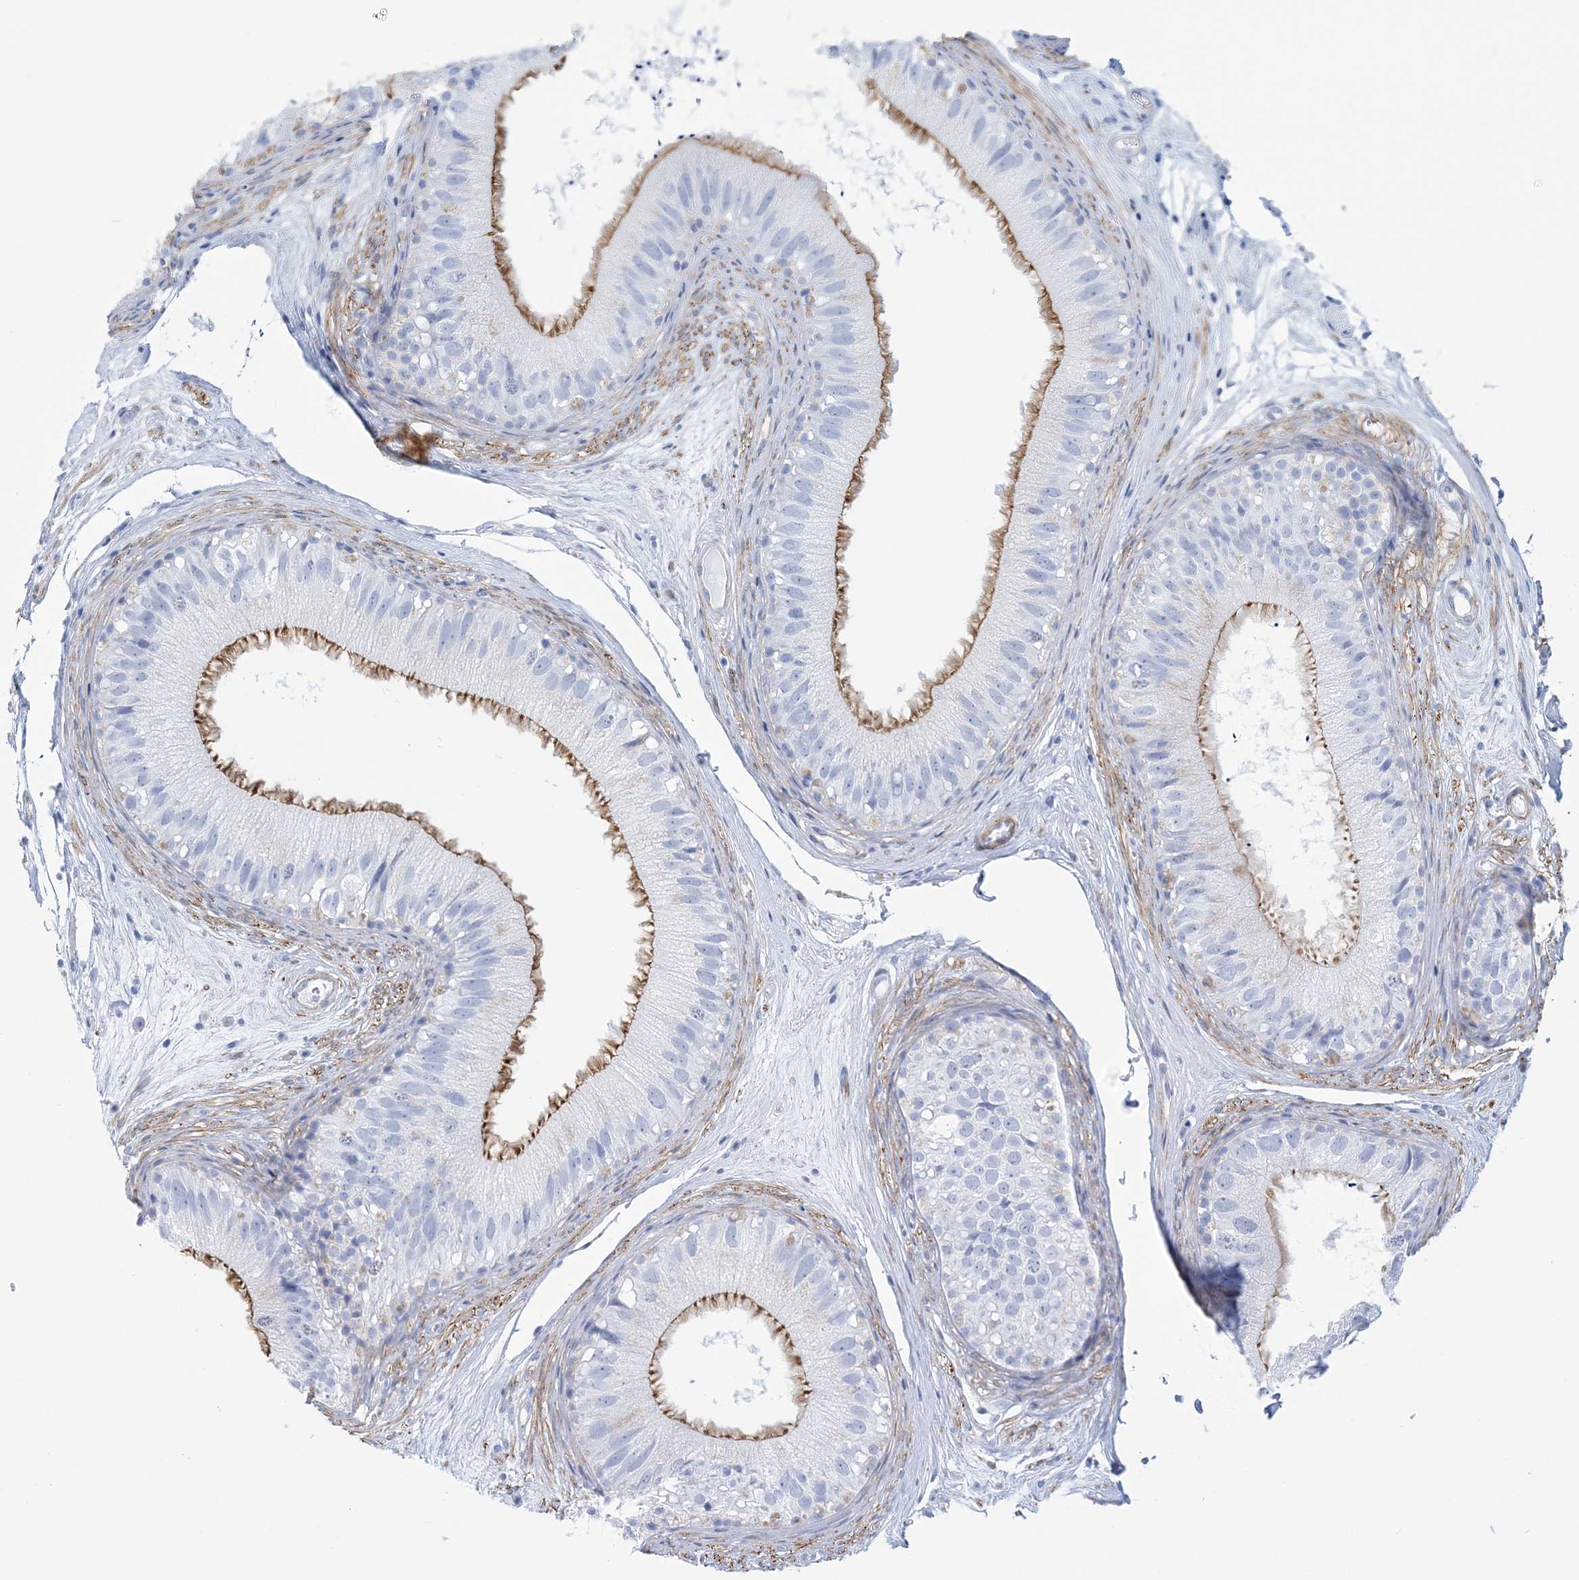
{"staining": {"intensity": "moderate", "quantity": "25%-75%", "location": "cytoplasmic/membranous"}, "tissue": "epididymis", "cell_type": "Glandular cells", "image_type": "normal", "snomed": [{"axis": "morphology", "description": "Normal tissue, NOS"}, {"axis": "topography", "description": "Epididymis"}], "caption": "Immunohistochemistry staining of benign epididymis, which reveals medium levels of moderate cytoplasmic/membranous expression in approximately 25%-75% of glandular cells indicating moderate cytoplasmic/membranous protein positivity. The staining was performed using DAB (brown) for protein detection and nuclei were counterstained in hematoxylin (blue).", "gene": "C11orf21", "patient": {"sex": "male", "age": 77}}